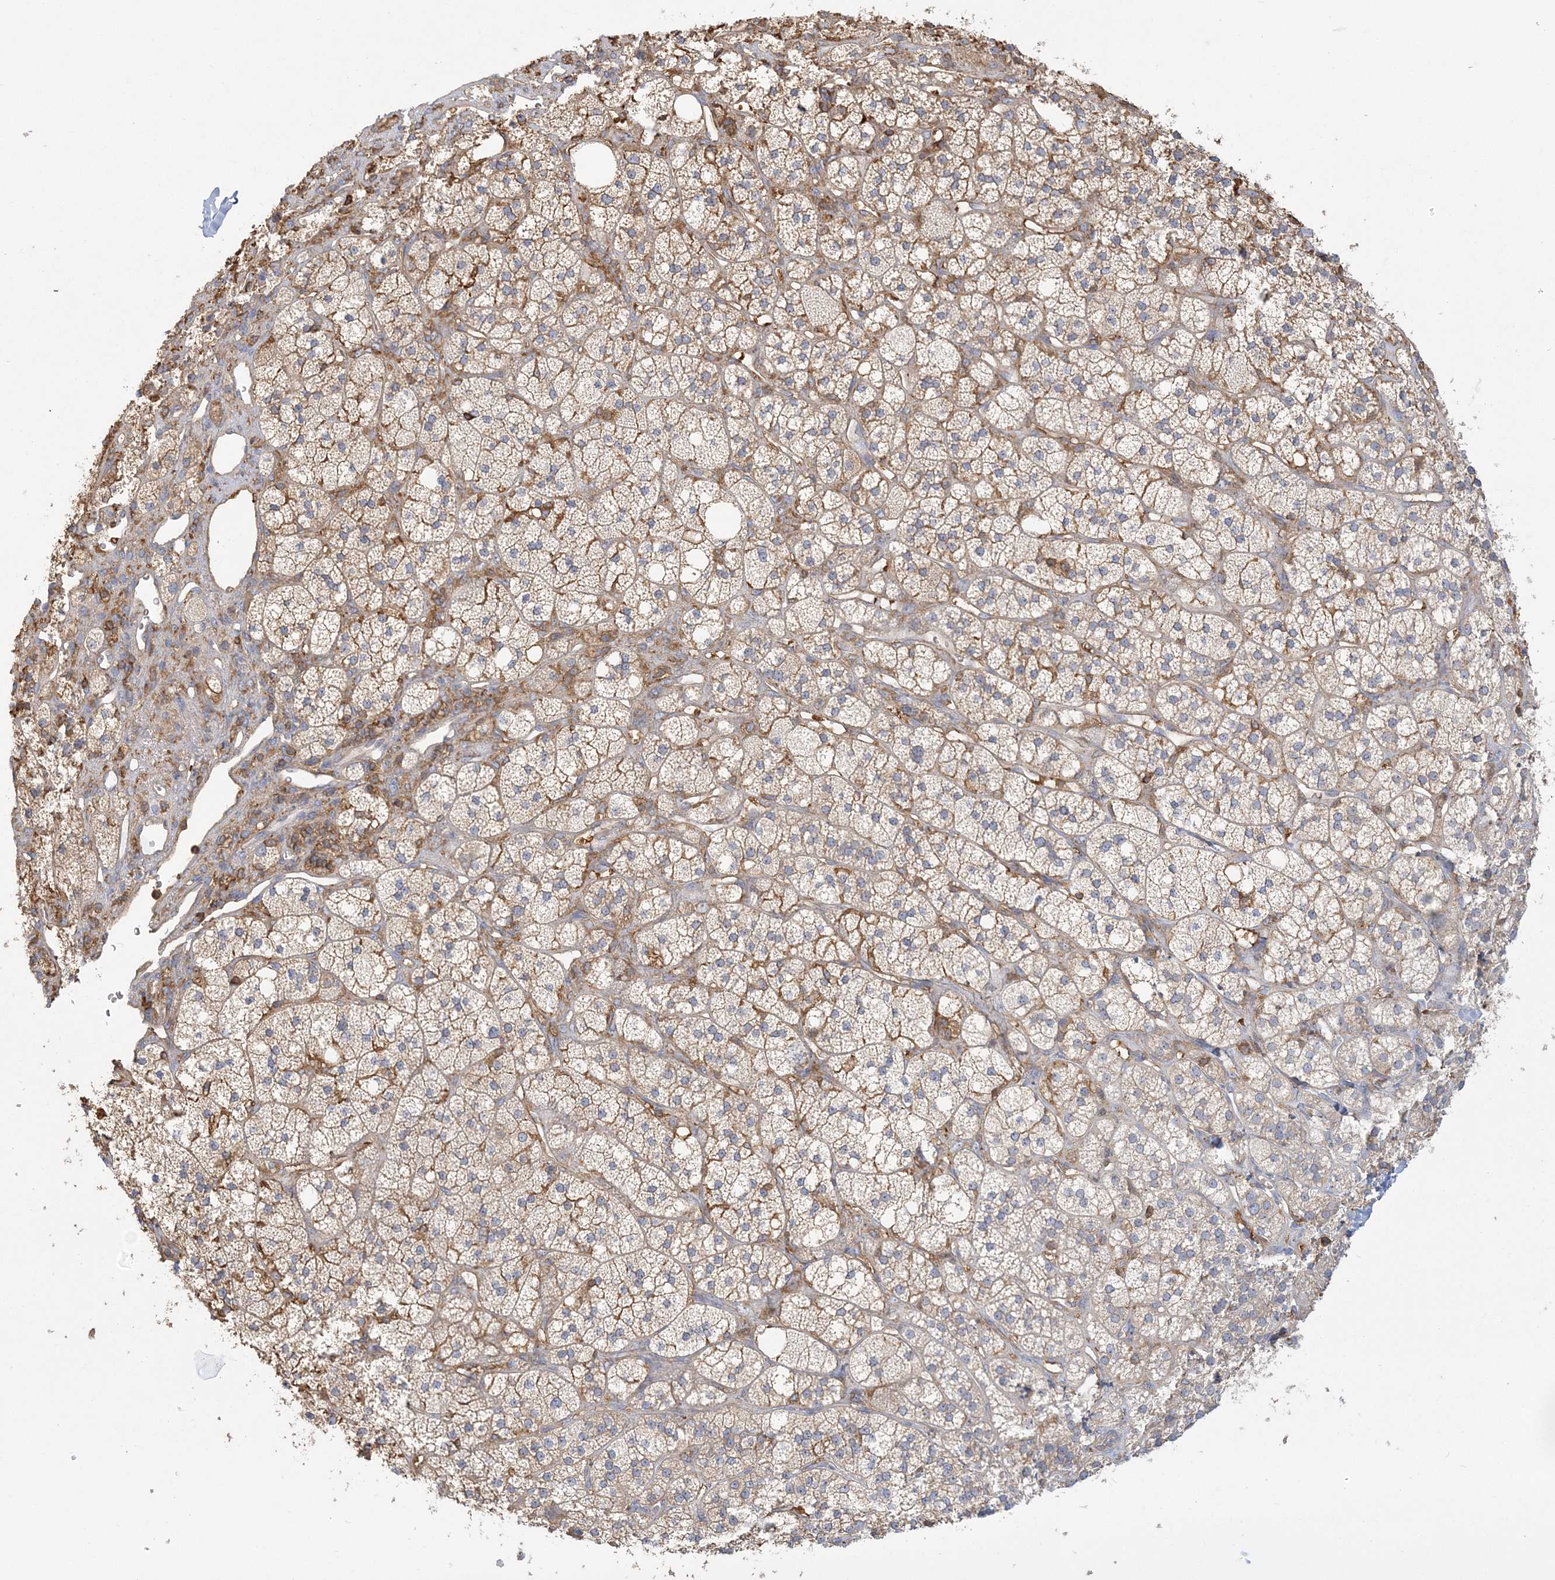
{"staining": {"intensity": "moderate", "quantity": "<25%", "location": "cytoplasmic/membranous"}, "tissue": "adrenal gland", "cell_type": "Glandular cells", "image_type": "normal", "snomed": [{"axis": "morphology", "description": "Normal tissue, NOS"}, {"axis": "topography", "description": "Adrenal gland"}], "caption": "This image displays immunohistochemistry staining of unremarkable human adrenal gland, with low moderate cytoplasmic/membranous staining in about <25% of glandular cells.", "gene": "ANKS1A", "patient": {"sex": "male", "age": 61}}